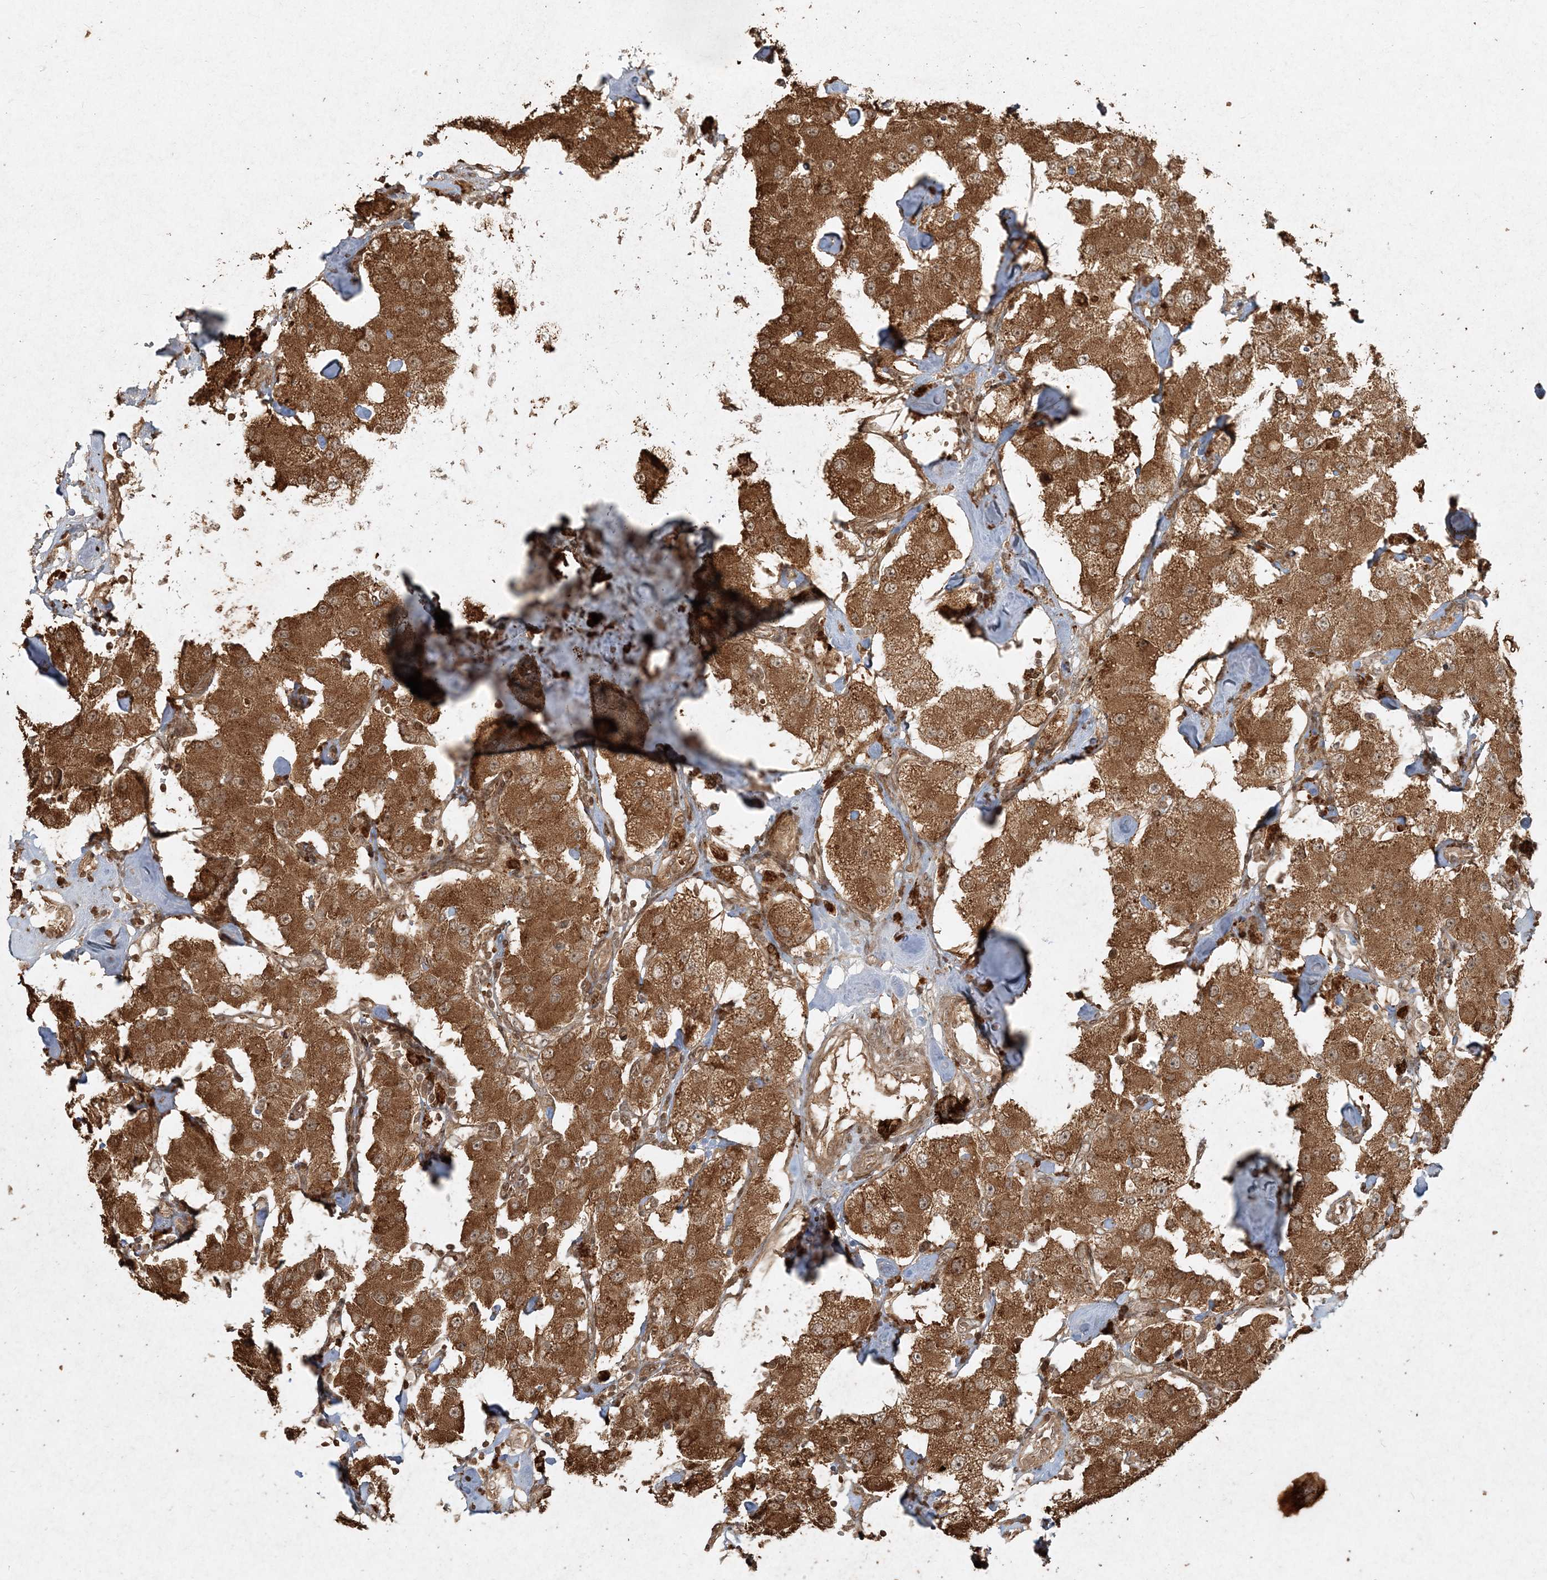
{"staining": {"intensity": "strong", "quantity": ">75%", "location": "cytoplasmic/membranous"}, "tissue": "carcinoid", "cell_type": "Tumor cells", "image_type": "cancer", "snomed": [{"axis": "morphology", "description": "Carcinoid, malignant, NOS"}, {"axis": "topography", "description": "Pancreas"}], "caption": "A micrograph of human carcinoid stained for a protein displays strong cytoplasmic/membranous brown staining in tumor cells.", "gene": "NARS1", "patient": {"sex": "male", "age": 41}}